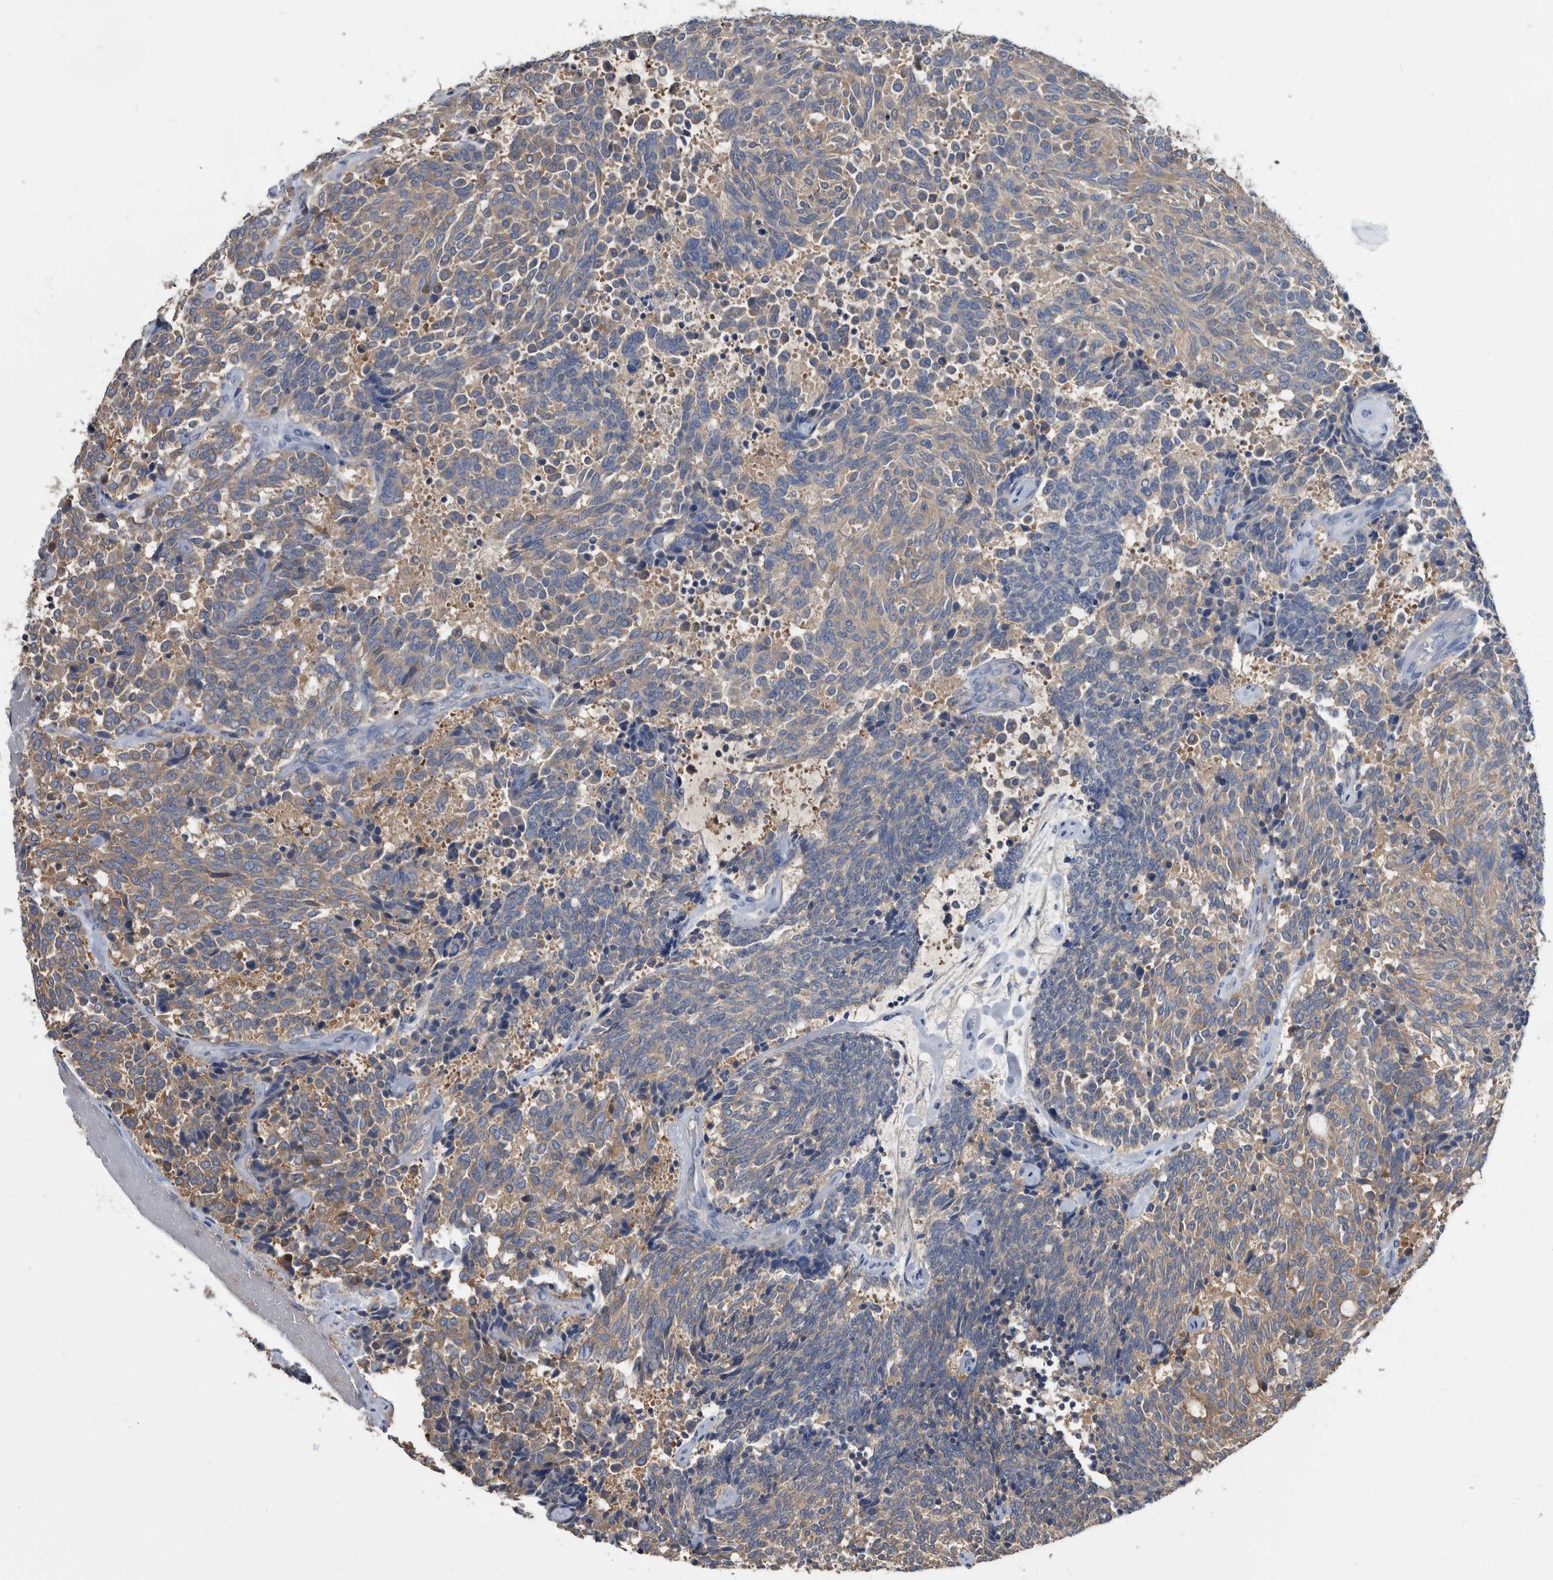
{"staining": {"intensity": "weak", "quantity": ">75%", "location": "cytoplasmic/membranous"}, "tissue": "carcinoid", "cell_type": "Tumor cells", "image_type": "cancer", "snomed": [{"axis": "morphology", "description": "Carcinoid, malignant, NOS"}, {"axis": "topography", "description": "Pancreas"}], "caption": "Immunohistochemical staining of carcinoid (malignant) displays weak cytoplasmic/membranous protein expression in about >75% of tumor cells.", "gene": "APEH", "patient": {"sex": "female", "age": 54}}